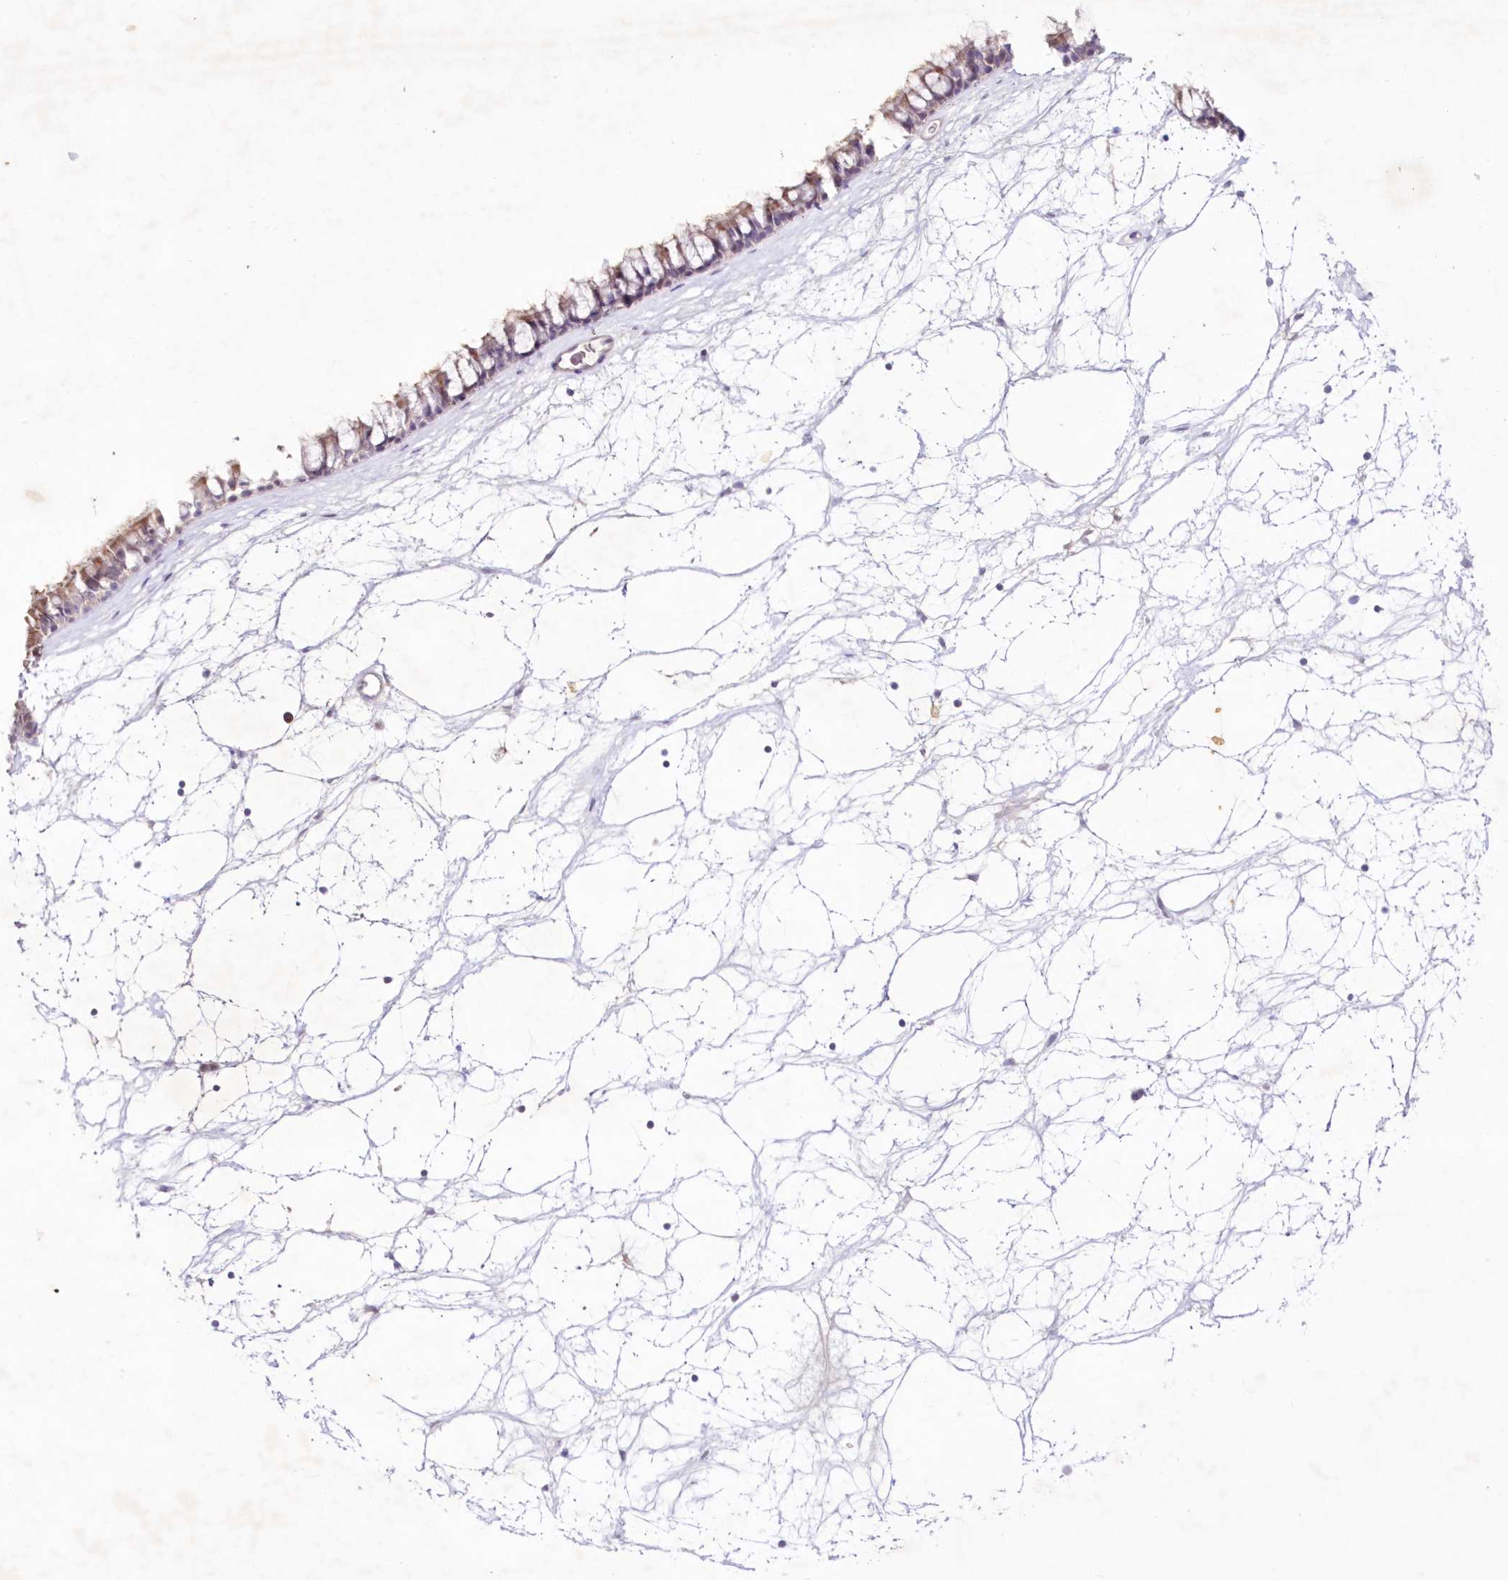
{"staining": {"intensity": "moderate", "quantity": "25%-75%", "location": "cytoplasmic/membranous"}, "tissue": "nasopharynx", "cell_type": "Respiratory epithelial cells", "image_type": "normal", "snomed": [{"axis": "morphology", "description": "Normal tissue, NOS"}, {"axis": "topography", "description": "Nasopharynx"}], "caption": "Protein expression analysis of benign human nasopharynx reveals moderate cytoplasmic/membranous staining in about 25%-75% of respiratory epithelial cells.", "gene": "NEU4", "patient": {"sex": "male", "age": 64}}